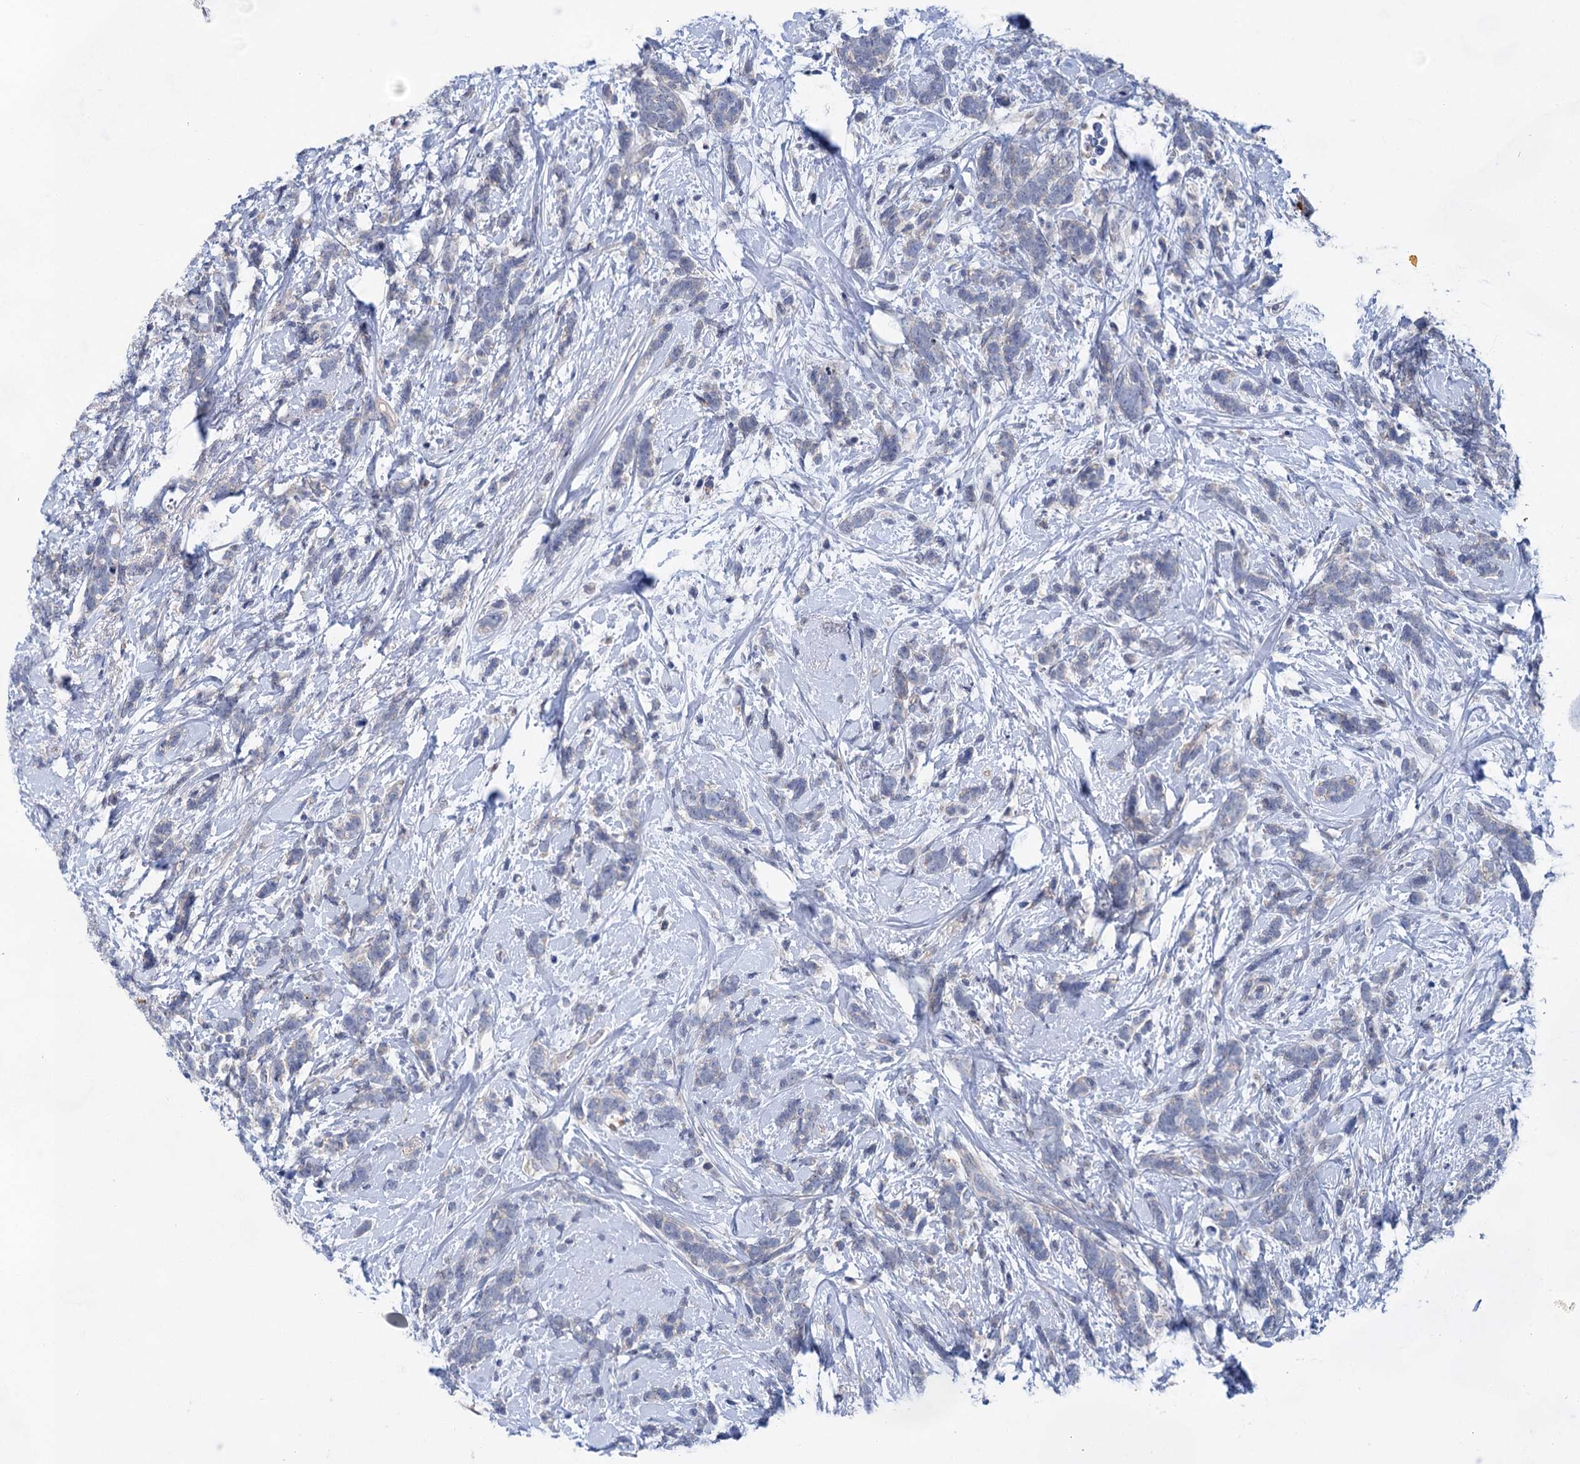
{"staining": {"intensity": "negative", "quantity": "none", "location": "none"}, "tissue": "breast cancer", "cell_type": "Tumor cells", "image_type": "cancer", "snomed": [{"axis": "morphology", "description": "Lobular carcinoma"}, {"axis": "topography", "description": "Breast"}], "caption": "Human breast cancer stained for a protein using immunohistochemistry (IHC) reveals no expression in tumor cells.", "gene": "MORN3", "patient": {"sex": "female", "age": 58}}